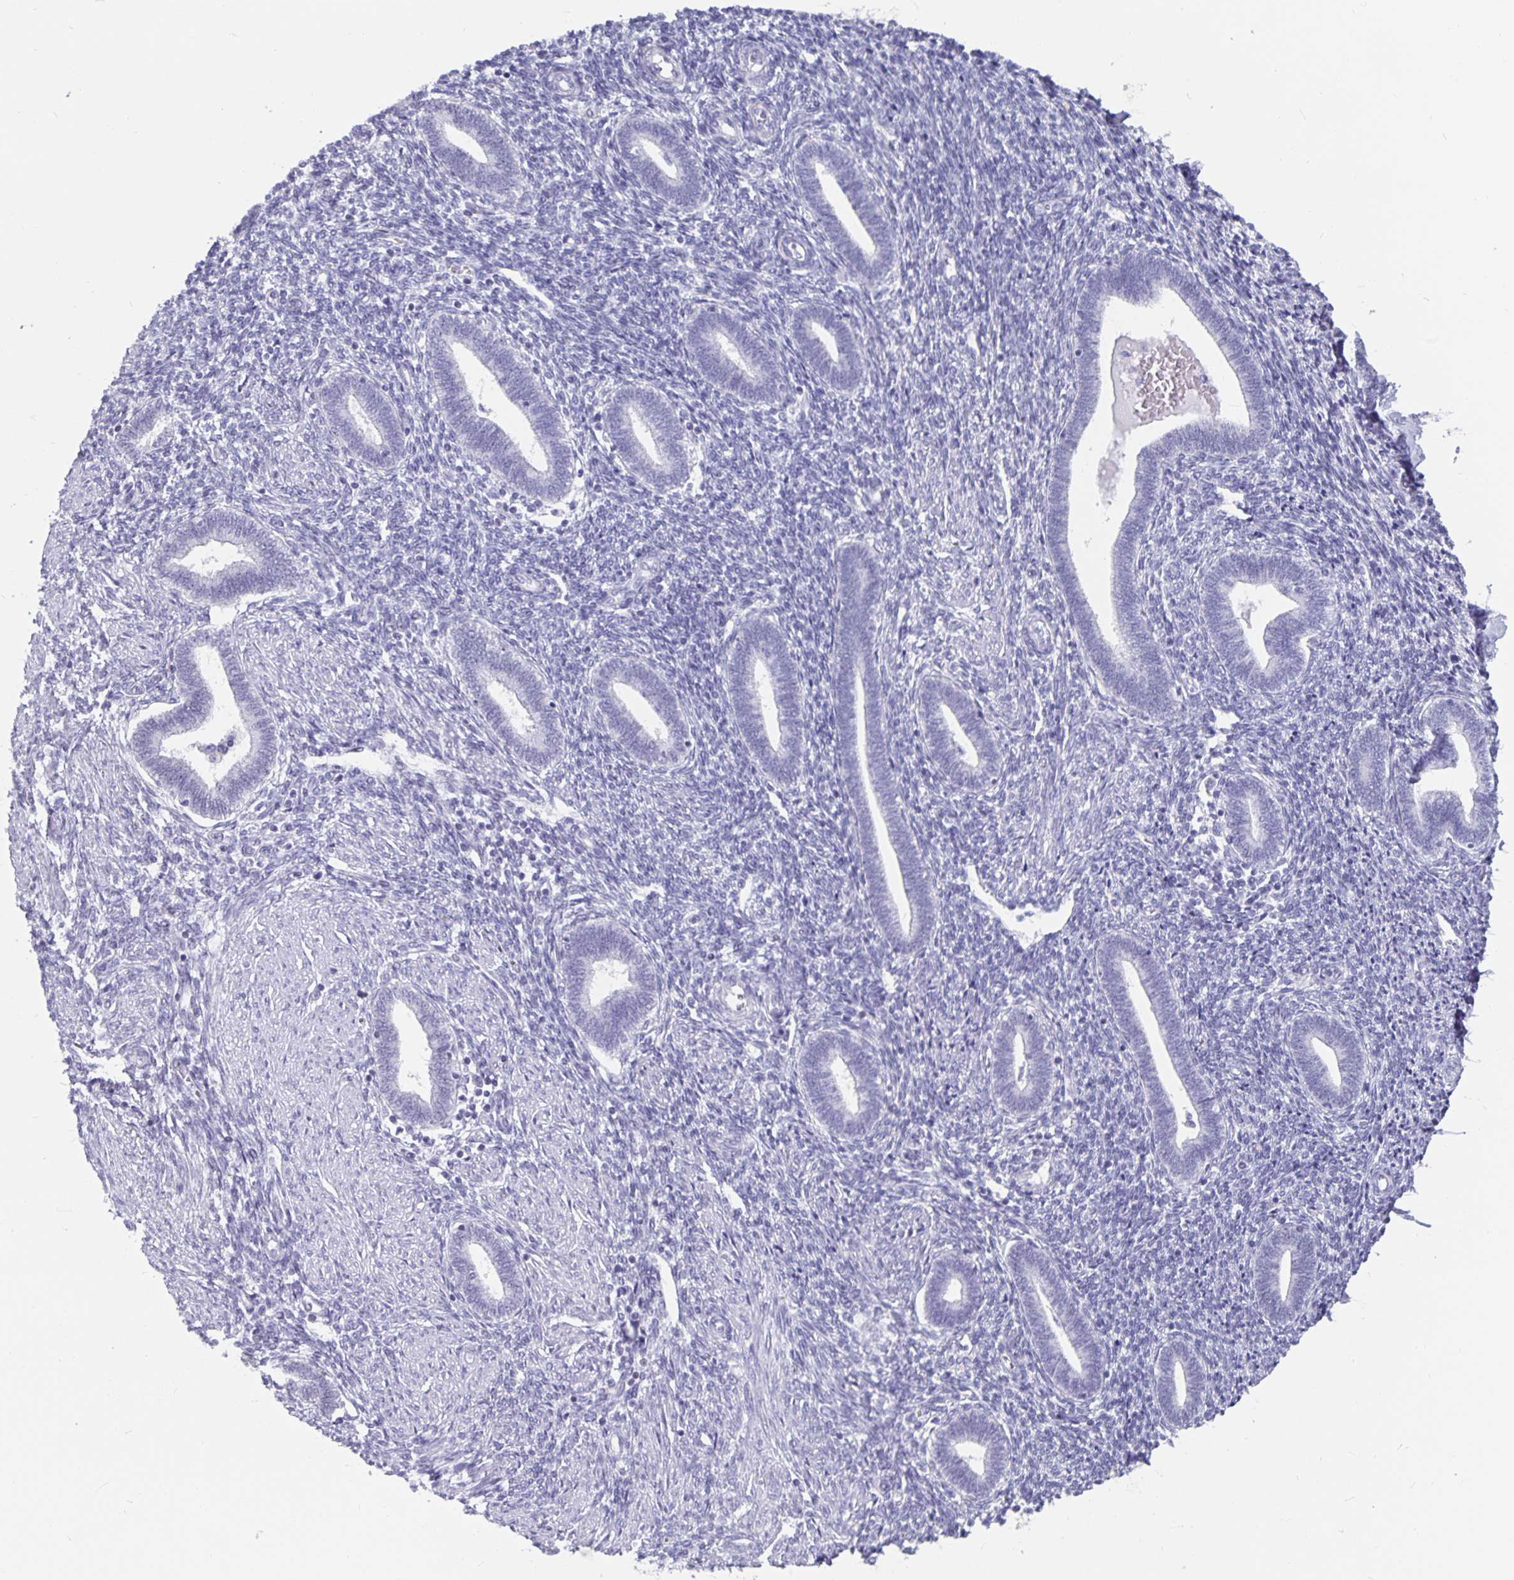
{"staining": {"intensity": "negative", "quantity": "none", "location": "none"}, "tissue": "endometrium", "cell_type": "Cells in endometrial stroma", "image_type": "normal", "snomed": [{"axis": "morphology", "description": "Normal tissue, NOS"}, {"axis": "topography", "description": "Endometrium"}], "caption": "Immunohistochemistry (IHC) micrograph of benign human endometrium stained for a protein (brown), which displays no expression in cells in endometrial stroma.", "gene": "OLIG2", "patient": {"sex": "female", "age": 42}}